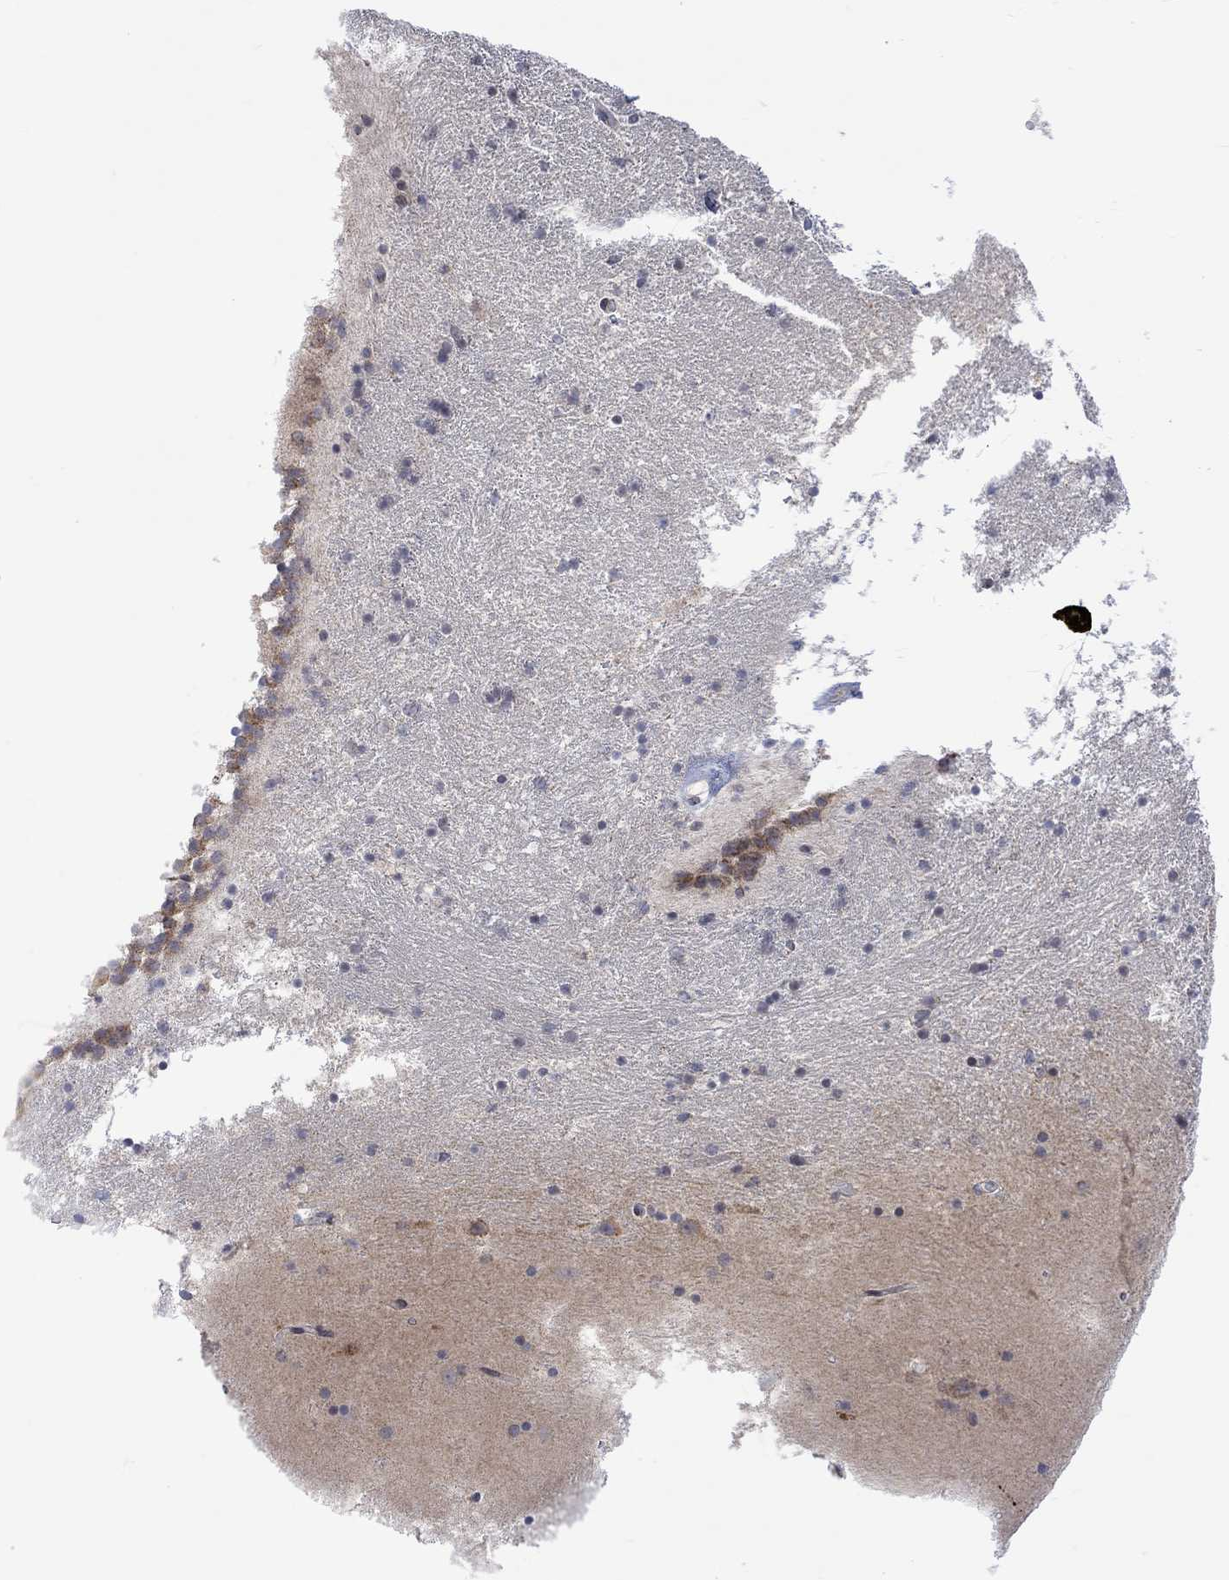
{"staining": {"intensity": "negative", "quantity": "none", "location": "none"}, "tissue": "hippocampus", "cell_type": "Glial cells", "image_type": "normal", "snomed": [{"axis": "morphology", "description": "Normal tissue, NOS"}, {"axis": "topography", "description": "Hippocampus"}], "caption": "Glial cells are negative for protein expression in unremarkable human hippocampus. (IHC, brightfield microscopy, high magnification).", "gene": "DCX", "patient": {"sex": "male", "age": 51}}